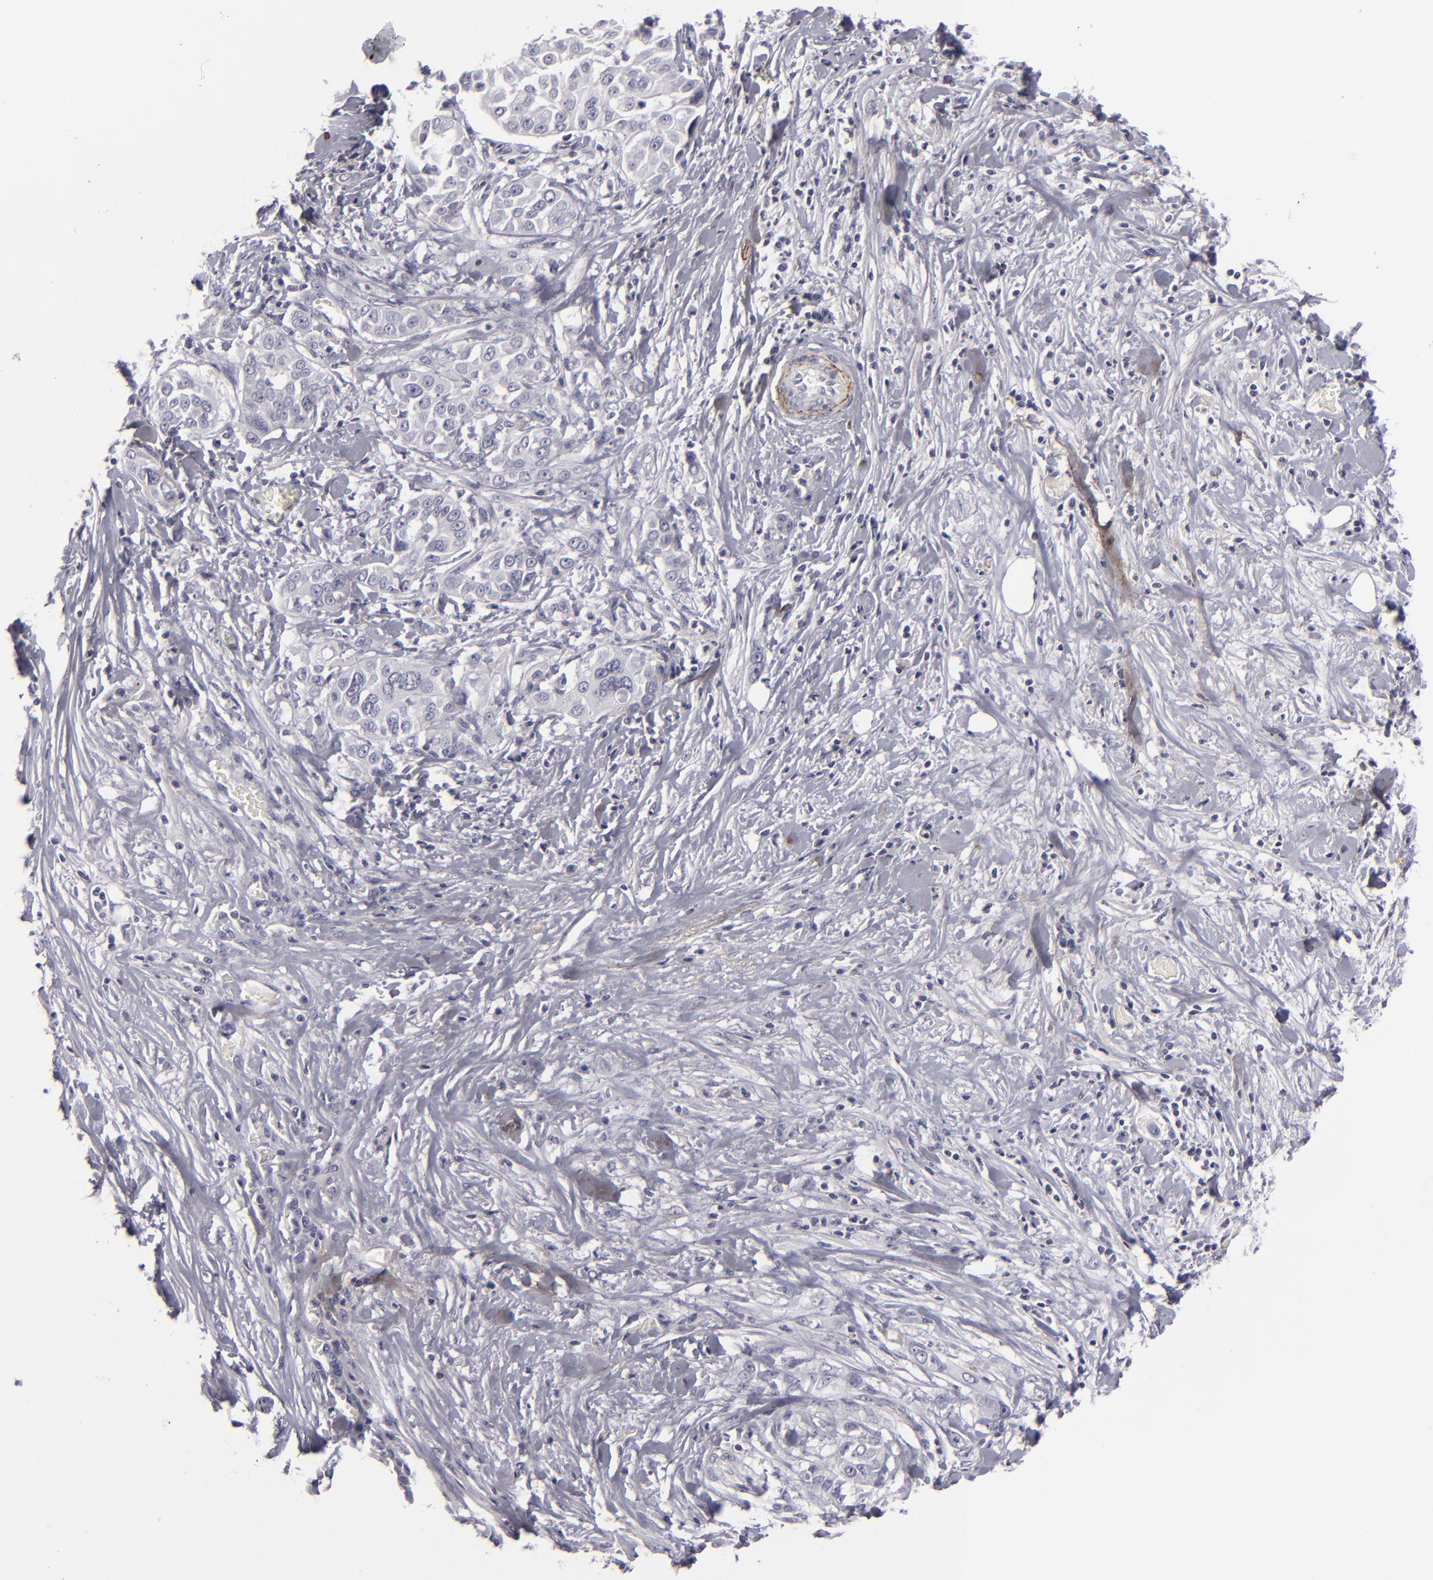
{"staining": {"intensity": "negative", "quantity": "none", "location": "none"}, "tissue": "pancreatic cancer", "cell_type": "Tumor cells", "image_type": "cancer", "snomed": [{"axis": "morphology", "description": "Adenocarcinoma, NOS"}, {"axis": "topography", "description": "Pancreas"}], "caption": "DAB (3,3'-diaminobenzidine) immunohistochemical staining of pancreatic cancer (adenocarcinoma) demonstrates no significant staining in tumor cells. (Brightfield microscopy of DAB (3,3'-diaminobenzidine) immunohistochemistry (IHC) at high magnification).", "gene": "C9", "patient": {"sex": "female", "age": 52}}